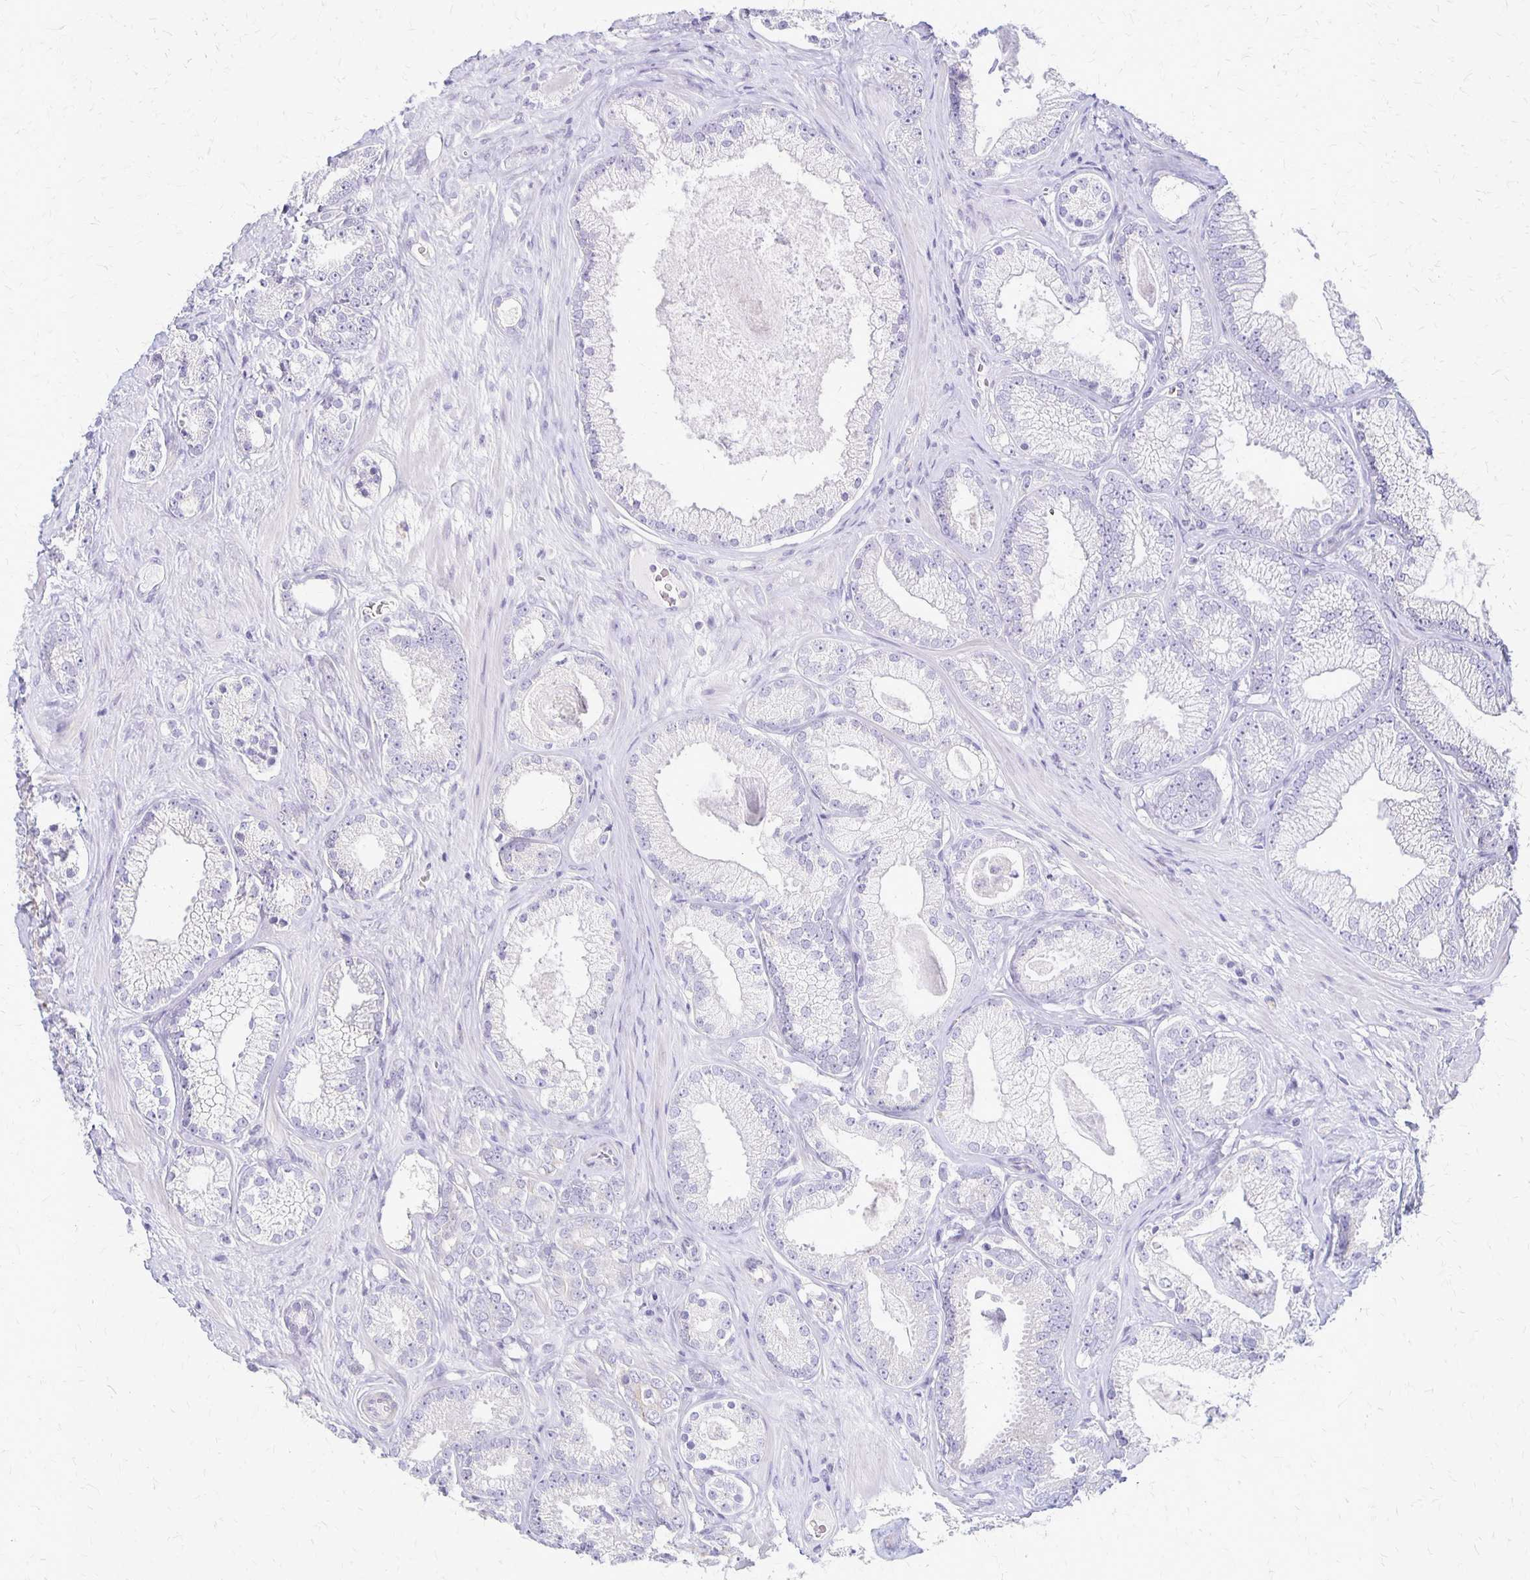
{"staining": {"intensity": "weak", "quantity": "<25%", "location": "cytoplasmic/membranous"}, "tissue": "prostate cancer", "cell_type": "Tumor cells", "image_type": "cancer", "snomed": [{"axis": "morphology", "description": "Adenocarcinoma, High grade"}, {"axis": "topography", "description": "Prostate"}], "caption": "There is no significant staining in tumor cells of high-grade adenocarcinoma (prostate). (DAB (3,3'-diaminobenzidine) immunohistochemistry with hematoxylin counter stain).", "gene": "RHOC", "patient": {"sex": "male", "age": 66}}